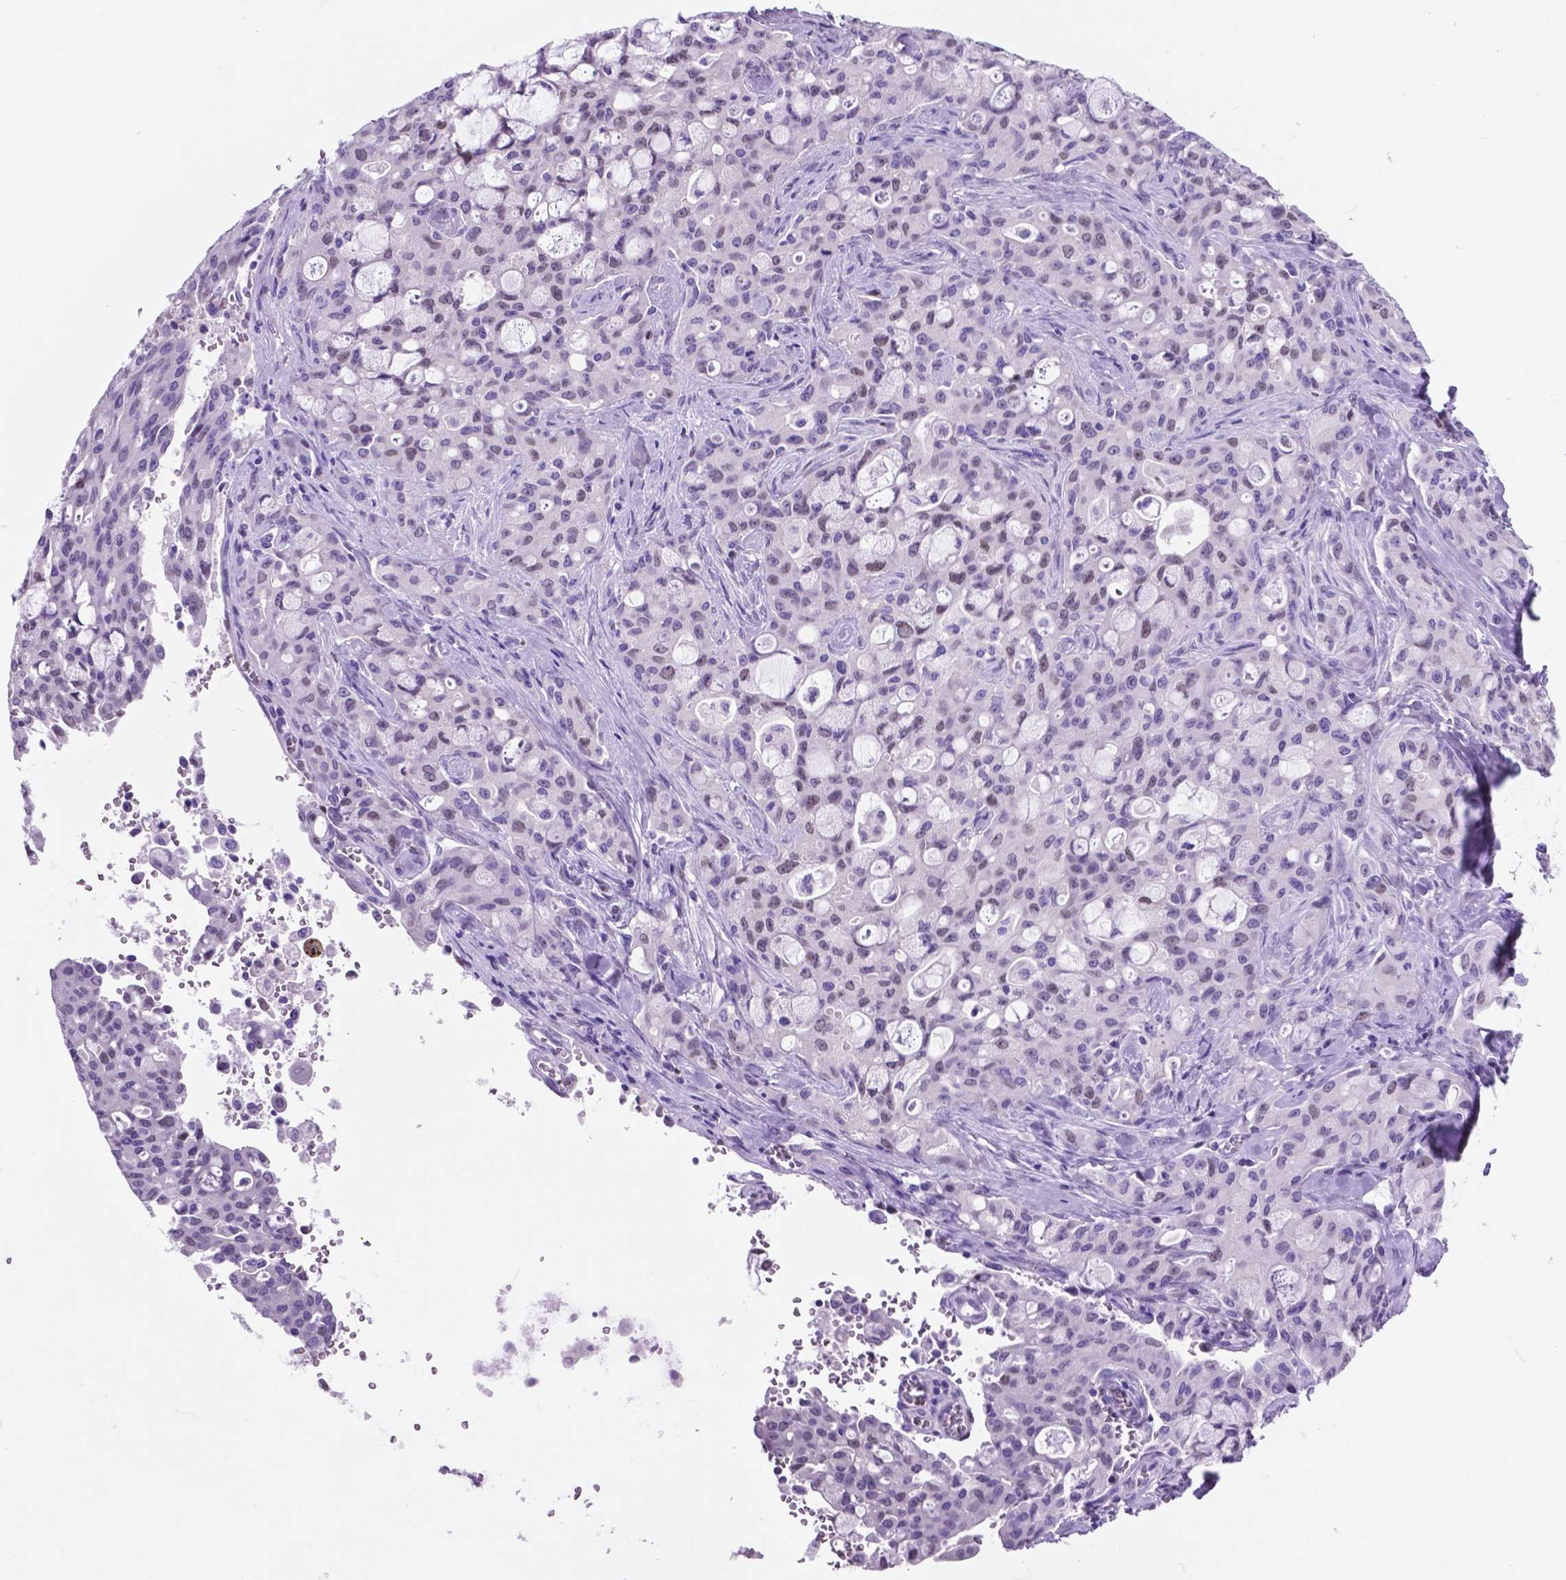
{"staining": {"intensity": "negative", "quantity": "none", "location": "none"}, "tissue": "lung cancer", "cell_type": "Tumor cells", "image_type": "cancer", "snomed": [{"axis": "morphology", "description": "Adenocarcinoma, NOS"}, {"axis": "topography", "description": "Lung"}], "caption": "A high-resolution histopathology image shows immunohistochemistry staining of lung adenocarcinoma, which displays no significant expression in tumor cells.", "gene": "TMEM210", "patient": {"sex": "female", "age": 44}}